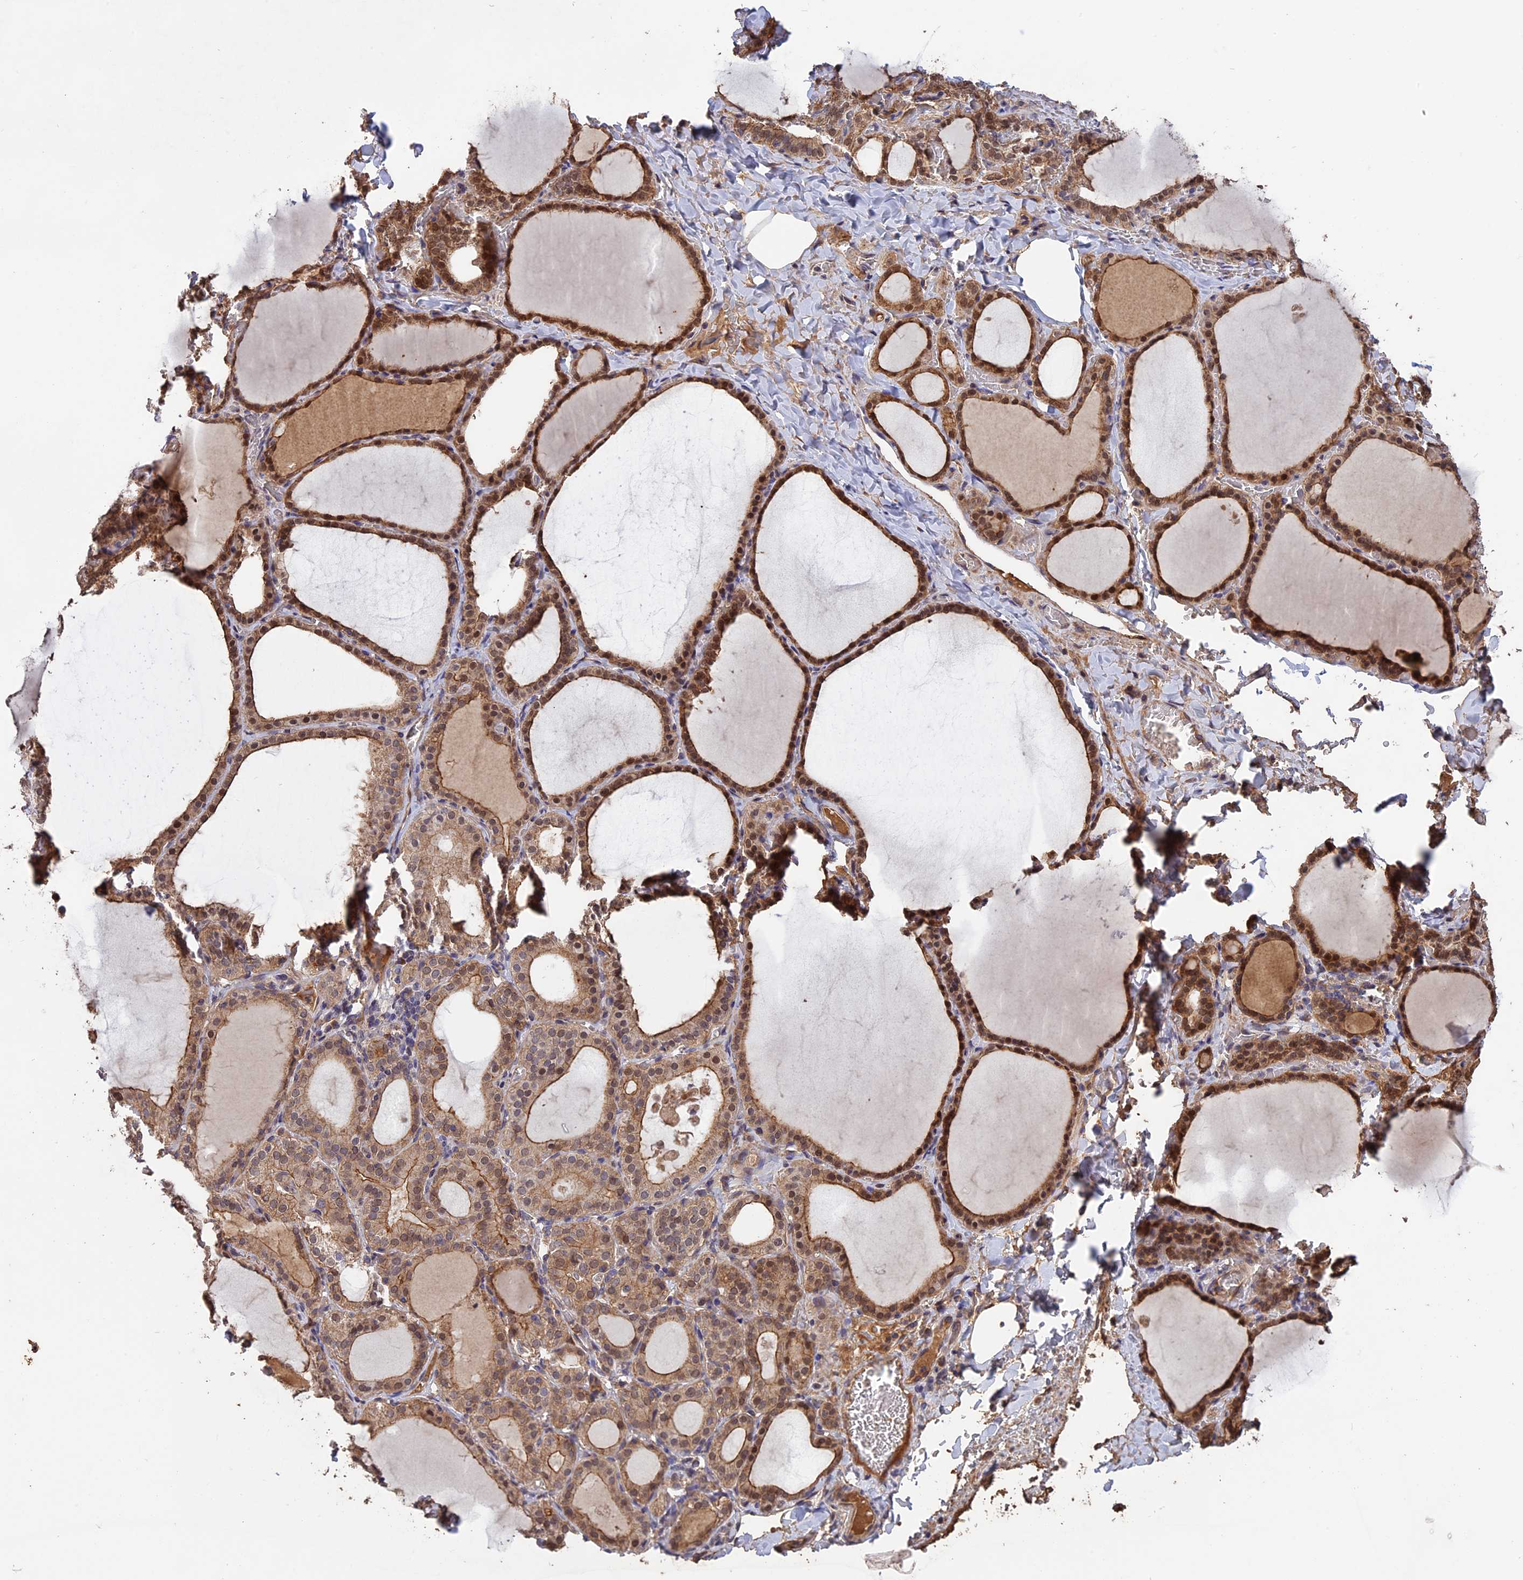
{"staining": {"intensity": "moderate", "quantity": ">75%", "location": "cytoplasmic/membranous,nuclear"}, "tissue": "thyroid gland", "cell_type": "Glandular cells", "image_type": "normal", "snomed": [{"axis": "morphology", "description": "Normal tissue, NOS"}, {"axis": "topography", "description": "Thyroid gland"}], "caption": "The histopathology image displays a brown stain indicating the presence of a protein in the cytoplasmic/membranous,nuclear of glandular cells in thyroid gland. Using DAB (brown) and hematoxylin (blue) stains, captured at high magnification using brightfield microscopy.", "gene": "RASAL1", "patient": {"sex": "female", "age": 39}}